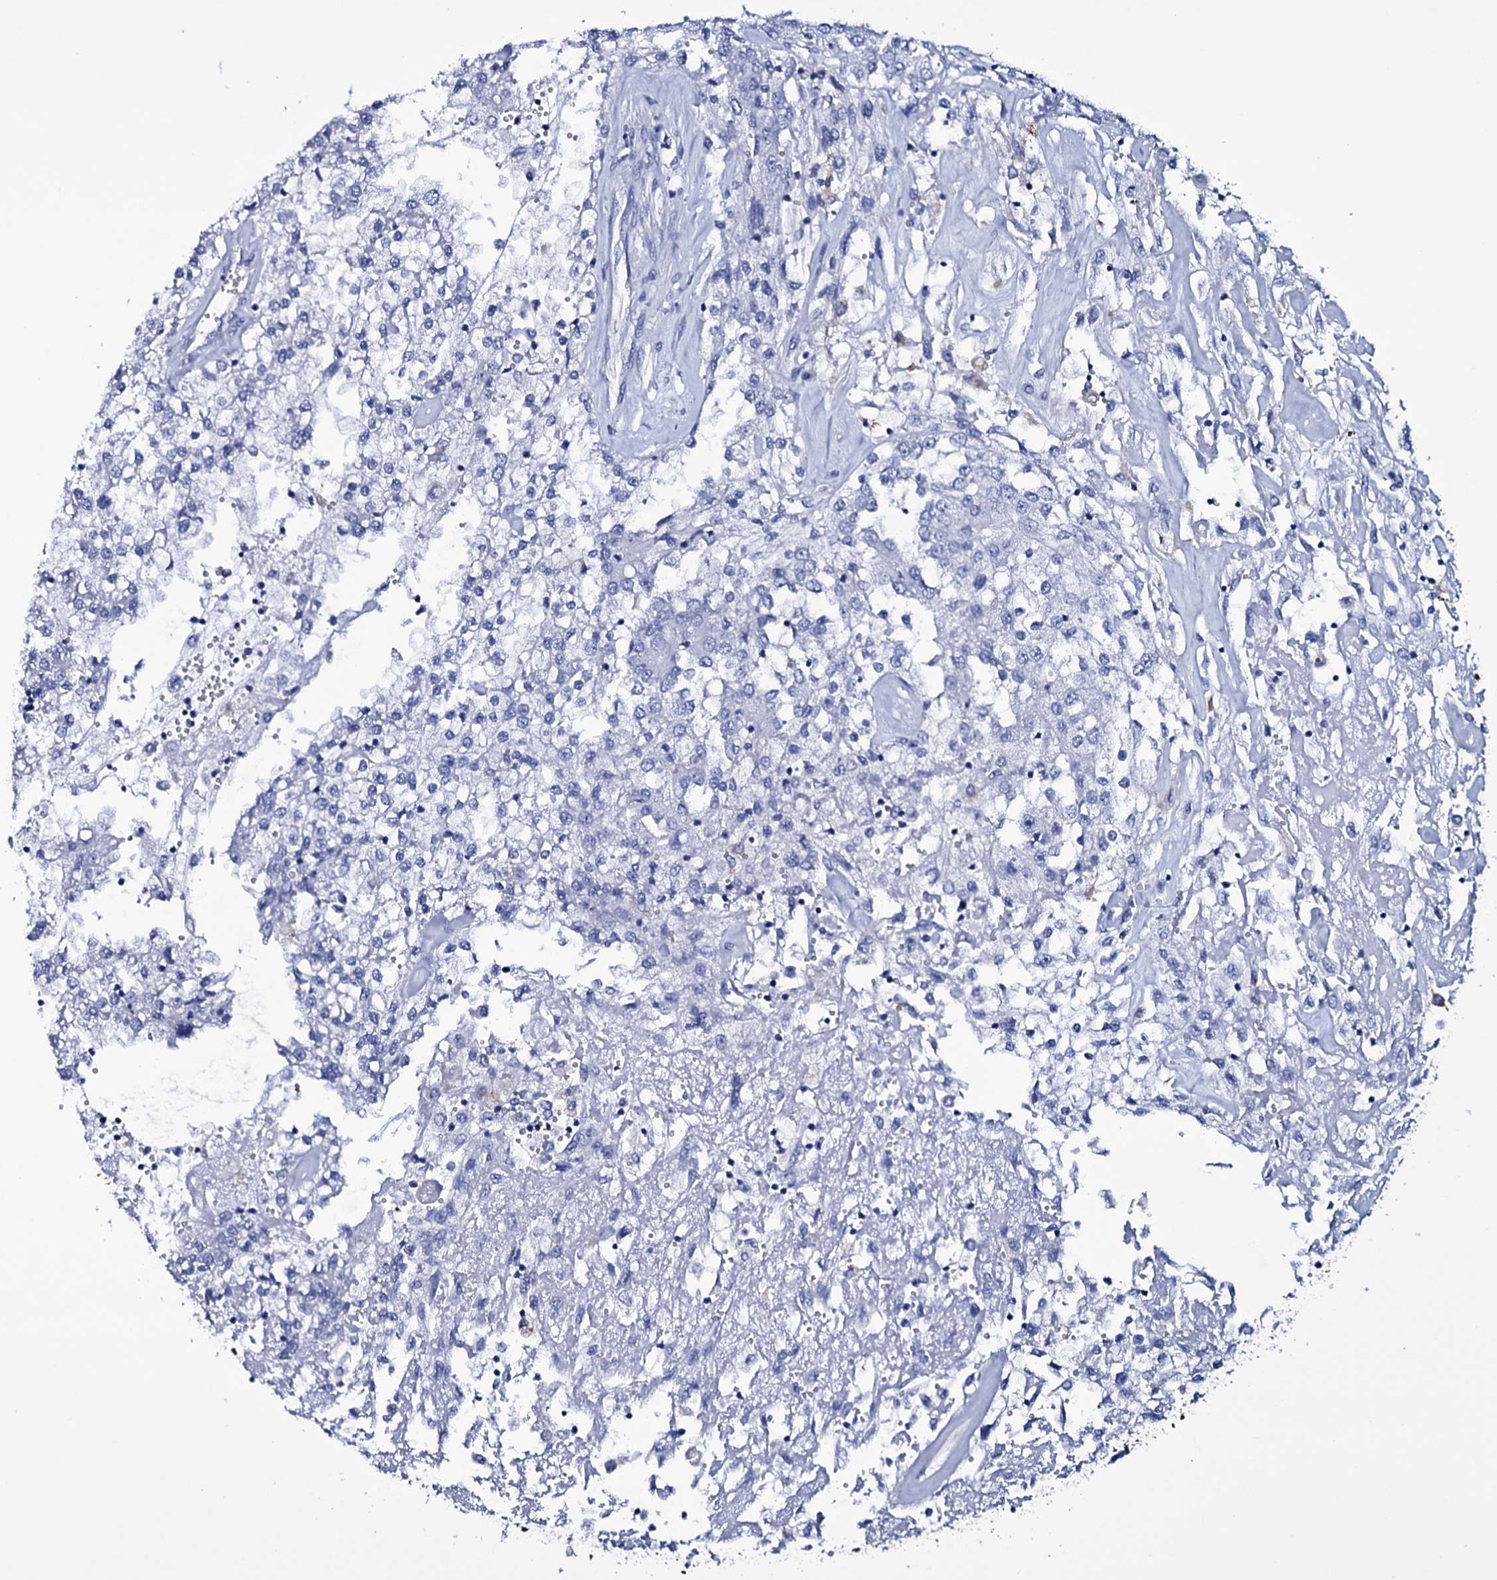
{"staining": {"intensity": "negative", "quantity": "none", "location": "none"}, "tissue": "renal cancer", "cell_type": "Tumor cells", "image_type": "cancer", "snomed": [{"axis": "morphology", "description": "Adenocarcinoma, NOS"}, {"axis": "topography", "description": "Kidney"}], "caption": "DAB (3,3'-diaminobenzidine) immunohistochemical staining of renal cancer shows no significant expression in tumor cells.", "gene": "ITPRID2", "patient": {"sex": "female", "age": 52}}